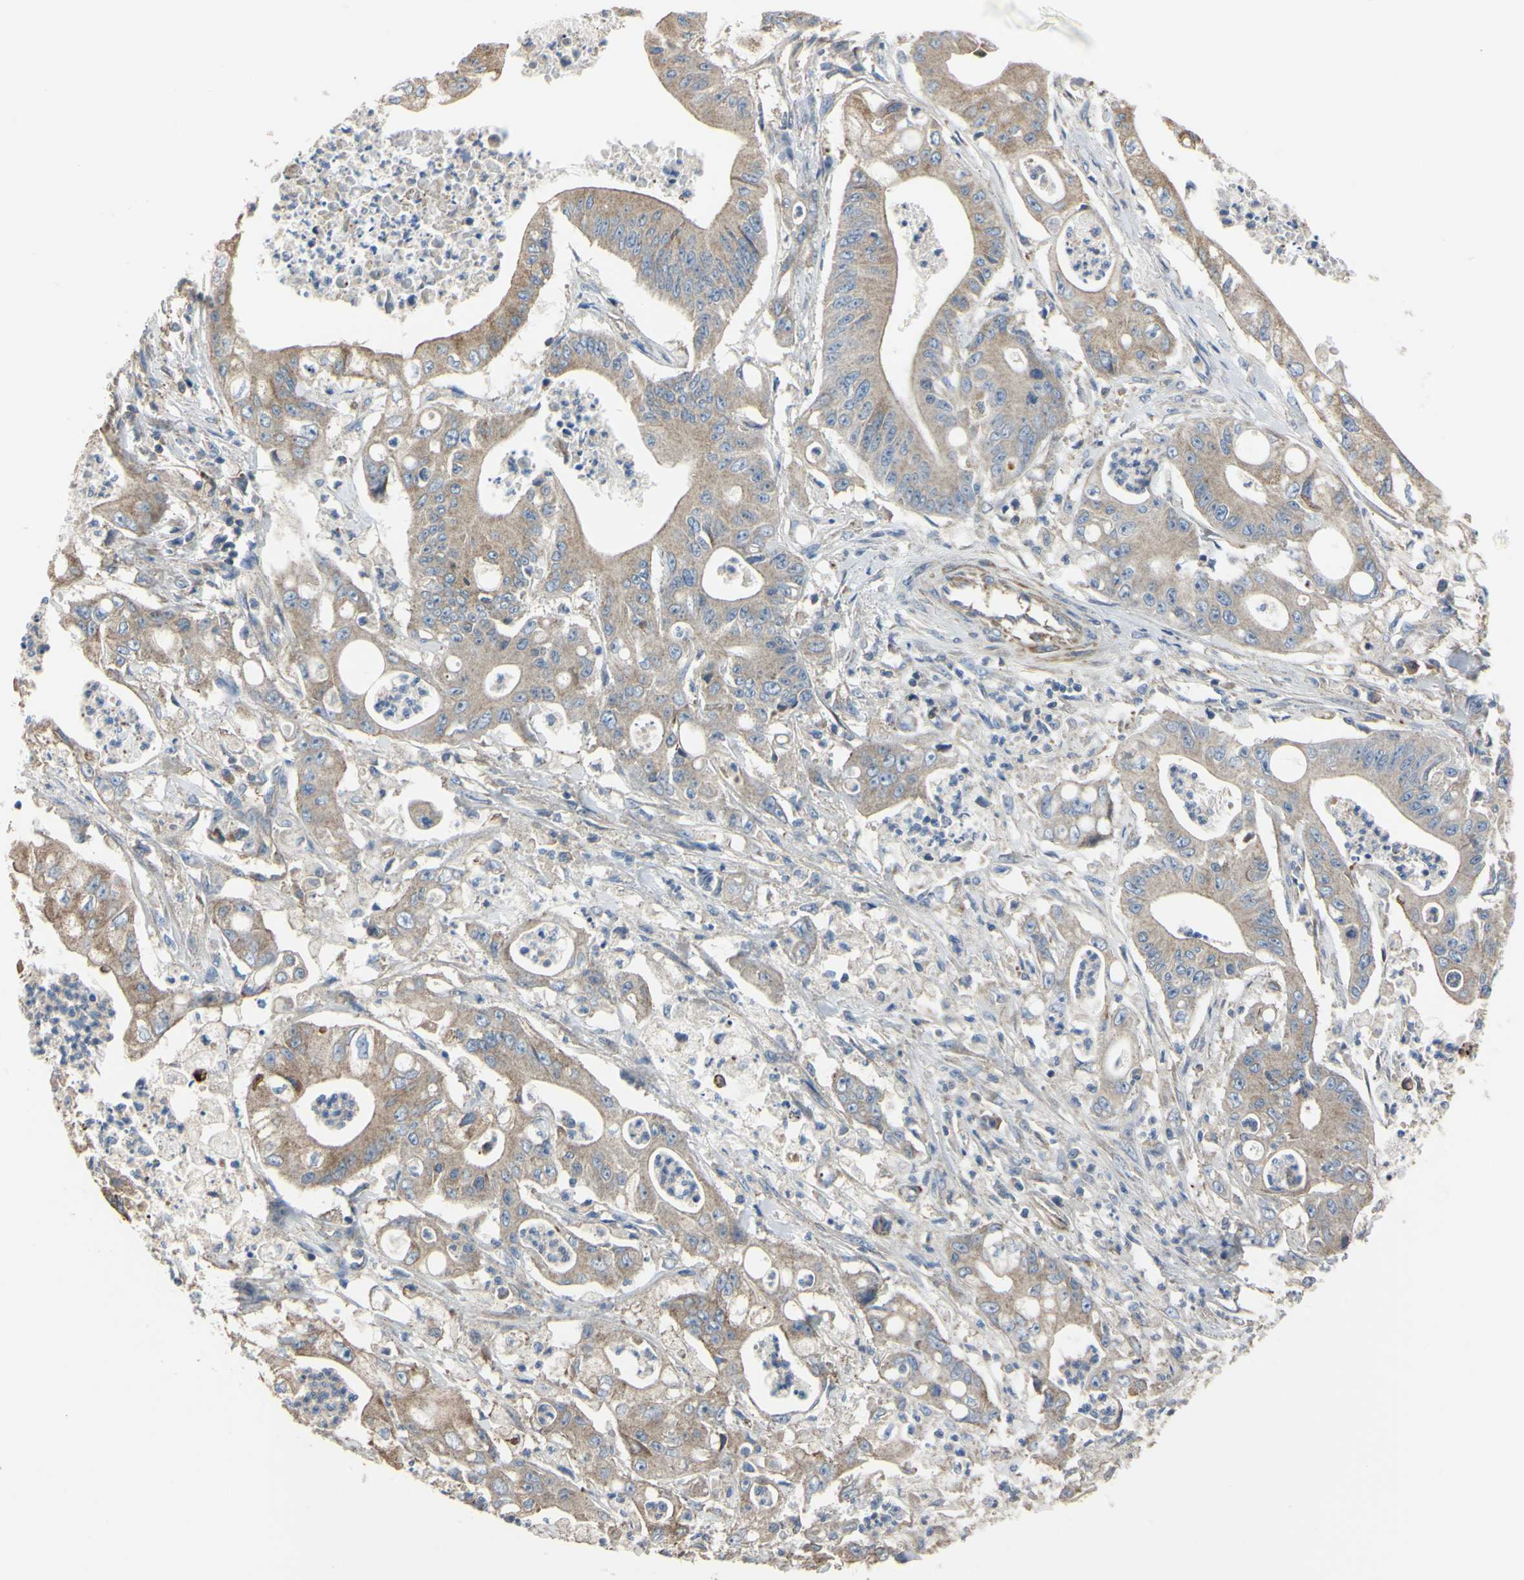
{"staining": {"intensity": "moderate", "quantity": ">75%", "location": "cytoplasmic/membranous"}, "tissue": "pancreatic cancer", "cell_type": "Tumor cells", "image_type": "cancer", "snomed": [{"axis": "morphology", "description": "Normal tissue, NOS"}, {"axis": "topography", "description": "Lymph node"}], "caption": "IHC staining of pancreatic cancer, which reveals medium levels of moderate cytoplasmic/membranous expression in about >75% of tumor cells indicating moderate cytoplasmic/membranous protein expression. The staining was performed using DAB (brown) for protein detection and nuclei were counterstained in hematoxylin (blue).", "gene": "BECN1", "patient": {"sex": "male", "age": 62}}